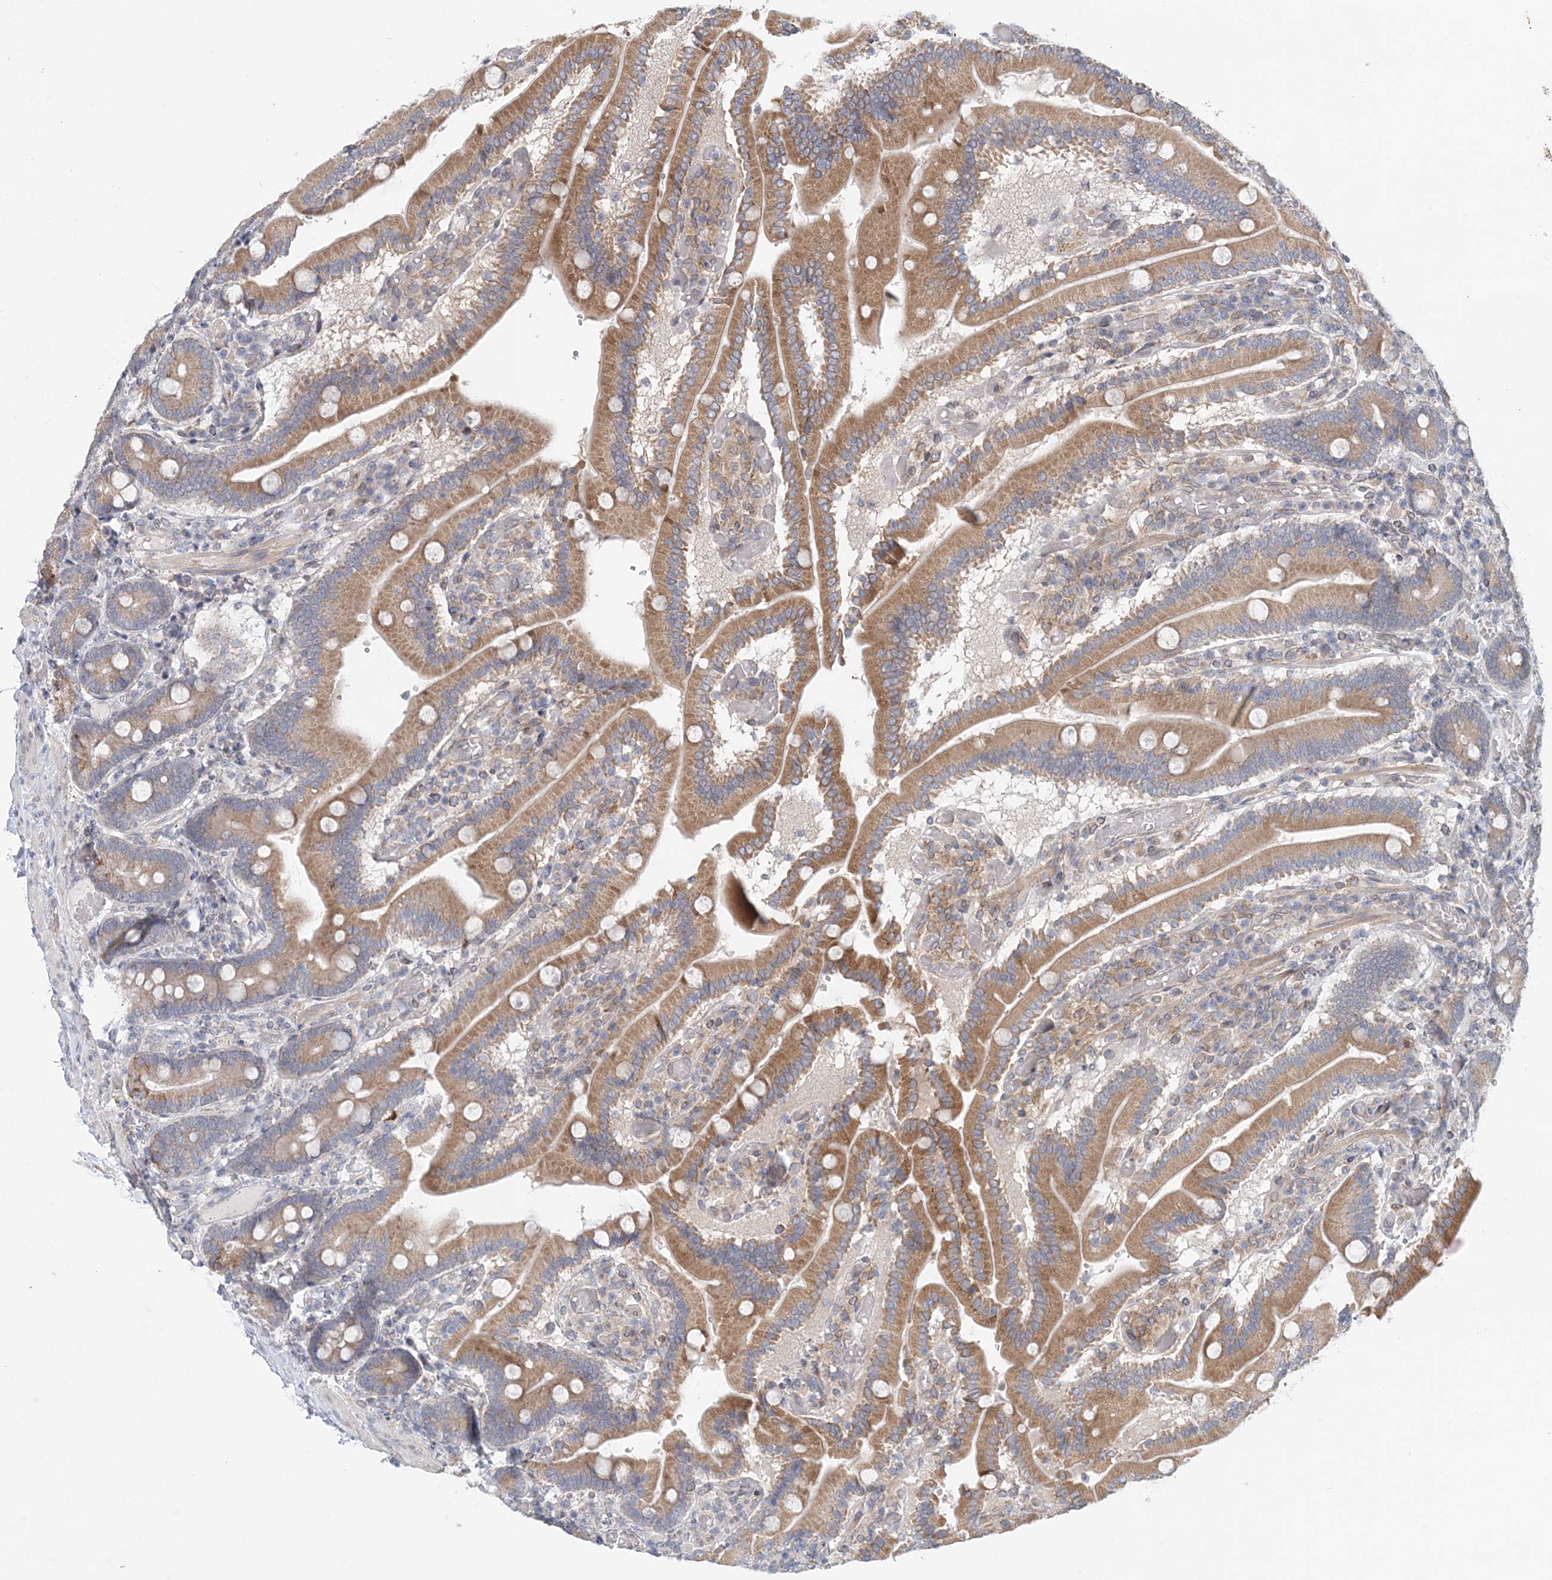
{"staining": {"intensity": "moderate", "quantity": ">75%", "location": "cytoplasmic/membranous"}, "tissue": "duodenum", "cell_type": "Glandular cells", "image_type": "normal", "snomed": [{"axis": "morphology", "description": "Normal tissue, NOS"}, {"axis": "topography", "description": "Duodenum"}], "caption": "Protein expression analysis of normal human duodenum reveals moderate cytoplasmic/membranous staining in about >75% of glandular cells. Nuclei are stained in blue.", "gene": "PCYOX1L", "patient": {"sex": "female", "age": 62}}